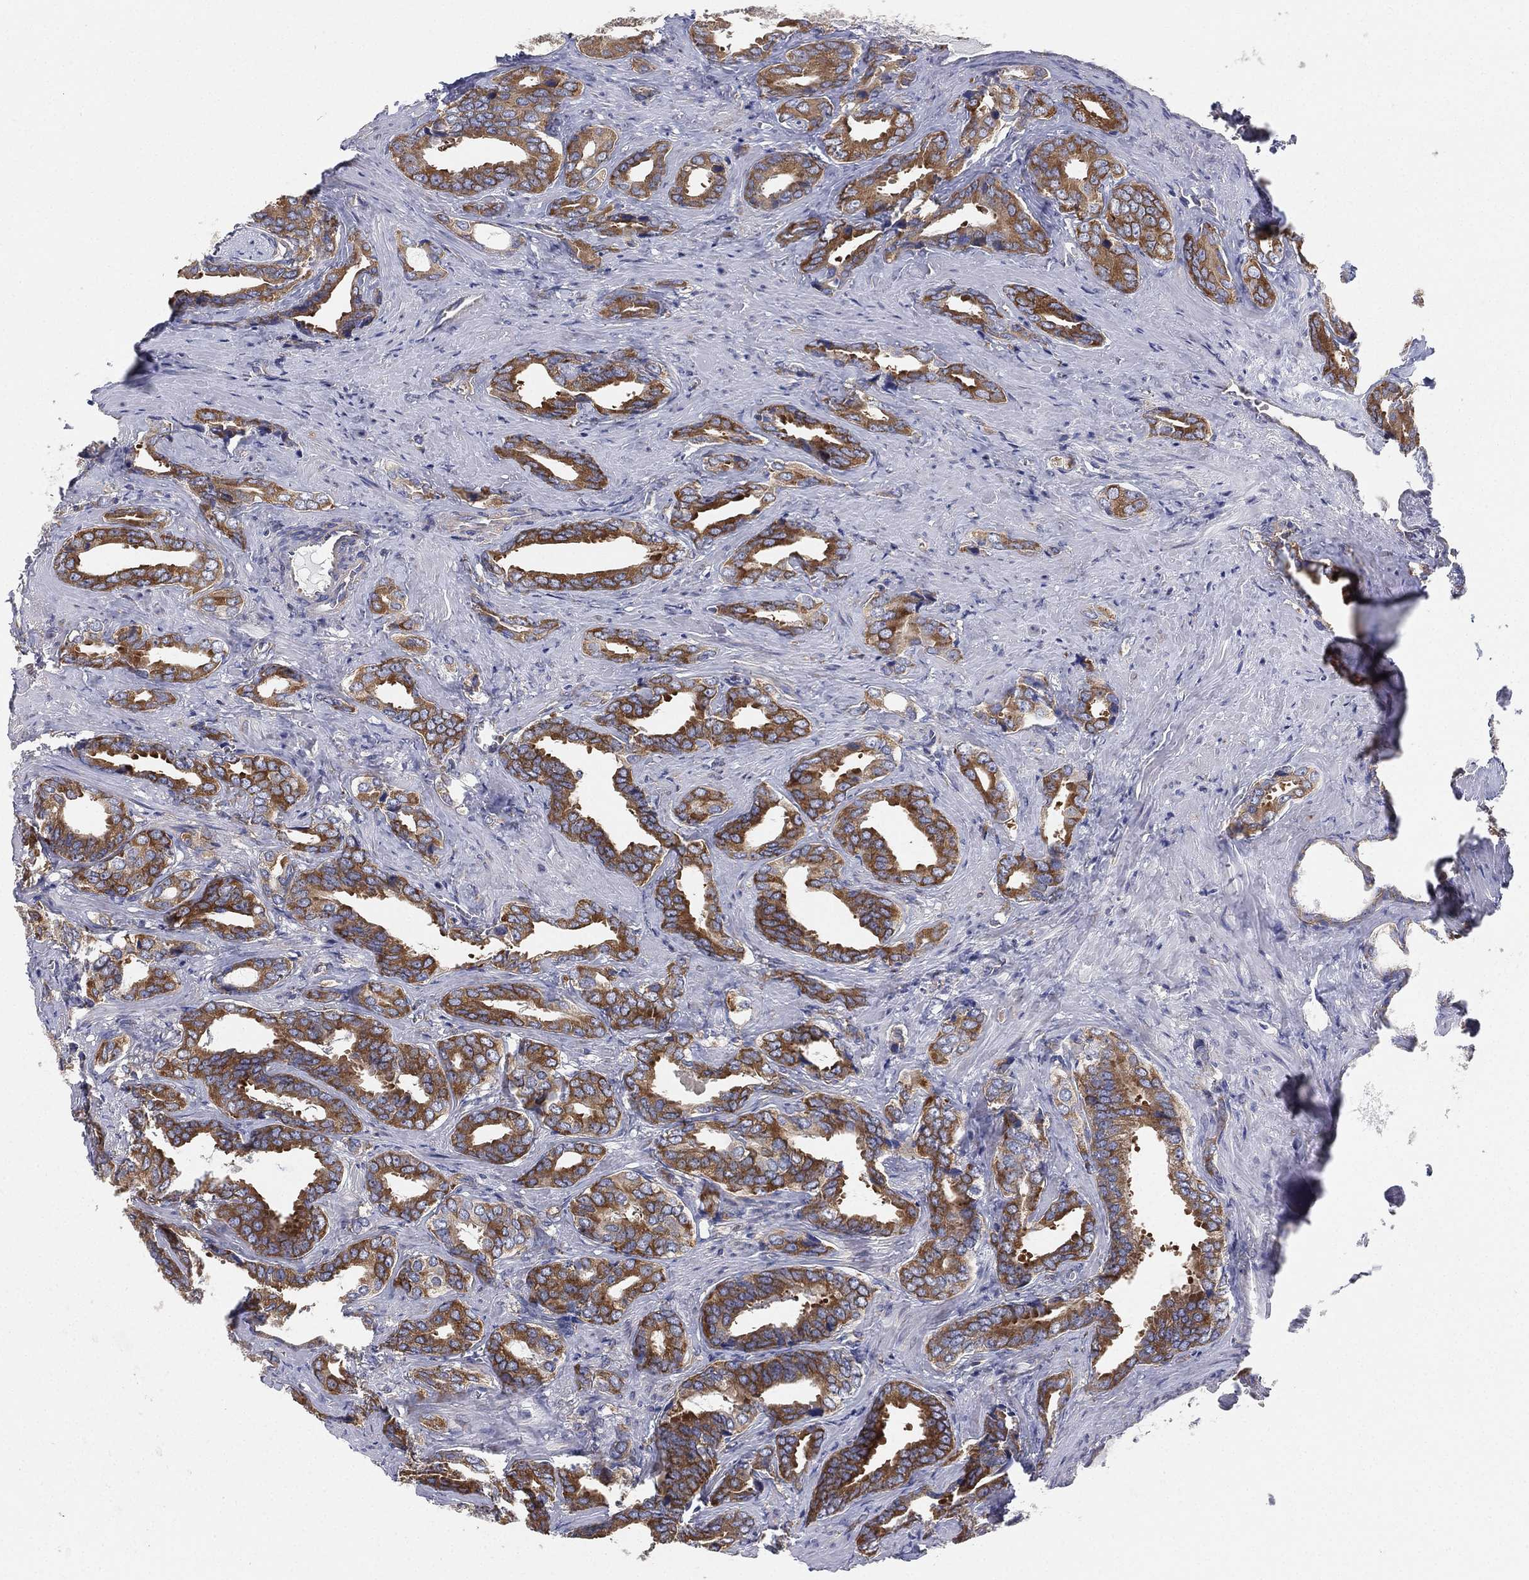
{"staining": {"intensity": "strong", "quantity": ">75%", "location": "cytoplasmic/membranous"}, "tissue": "prostate cancer", "cell_type": "Tumor cells", "image_type": "cancer", "snomed": [{"axis": "morphology", "description": "Adenocarcinoma, NOS"}, {"axis": "topography", "description": "Prostate"}], "caption": "Strong cytoplasmic/membranous protein expression is present in approximately >75% of tumor cells in prostate cancer (adenocarcinoma).", "gene": "FARSA", "patient": {"sex": "male", "age": 66}}